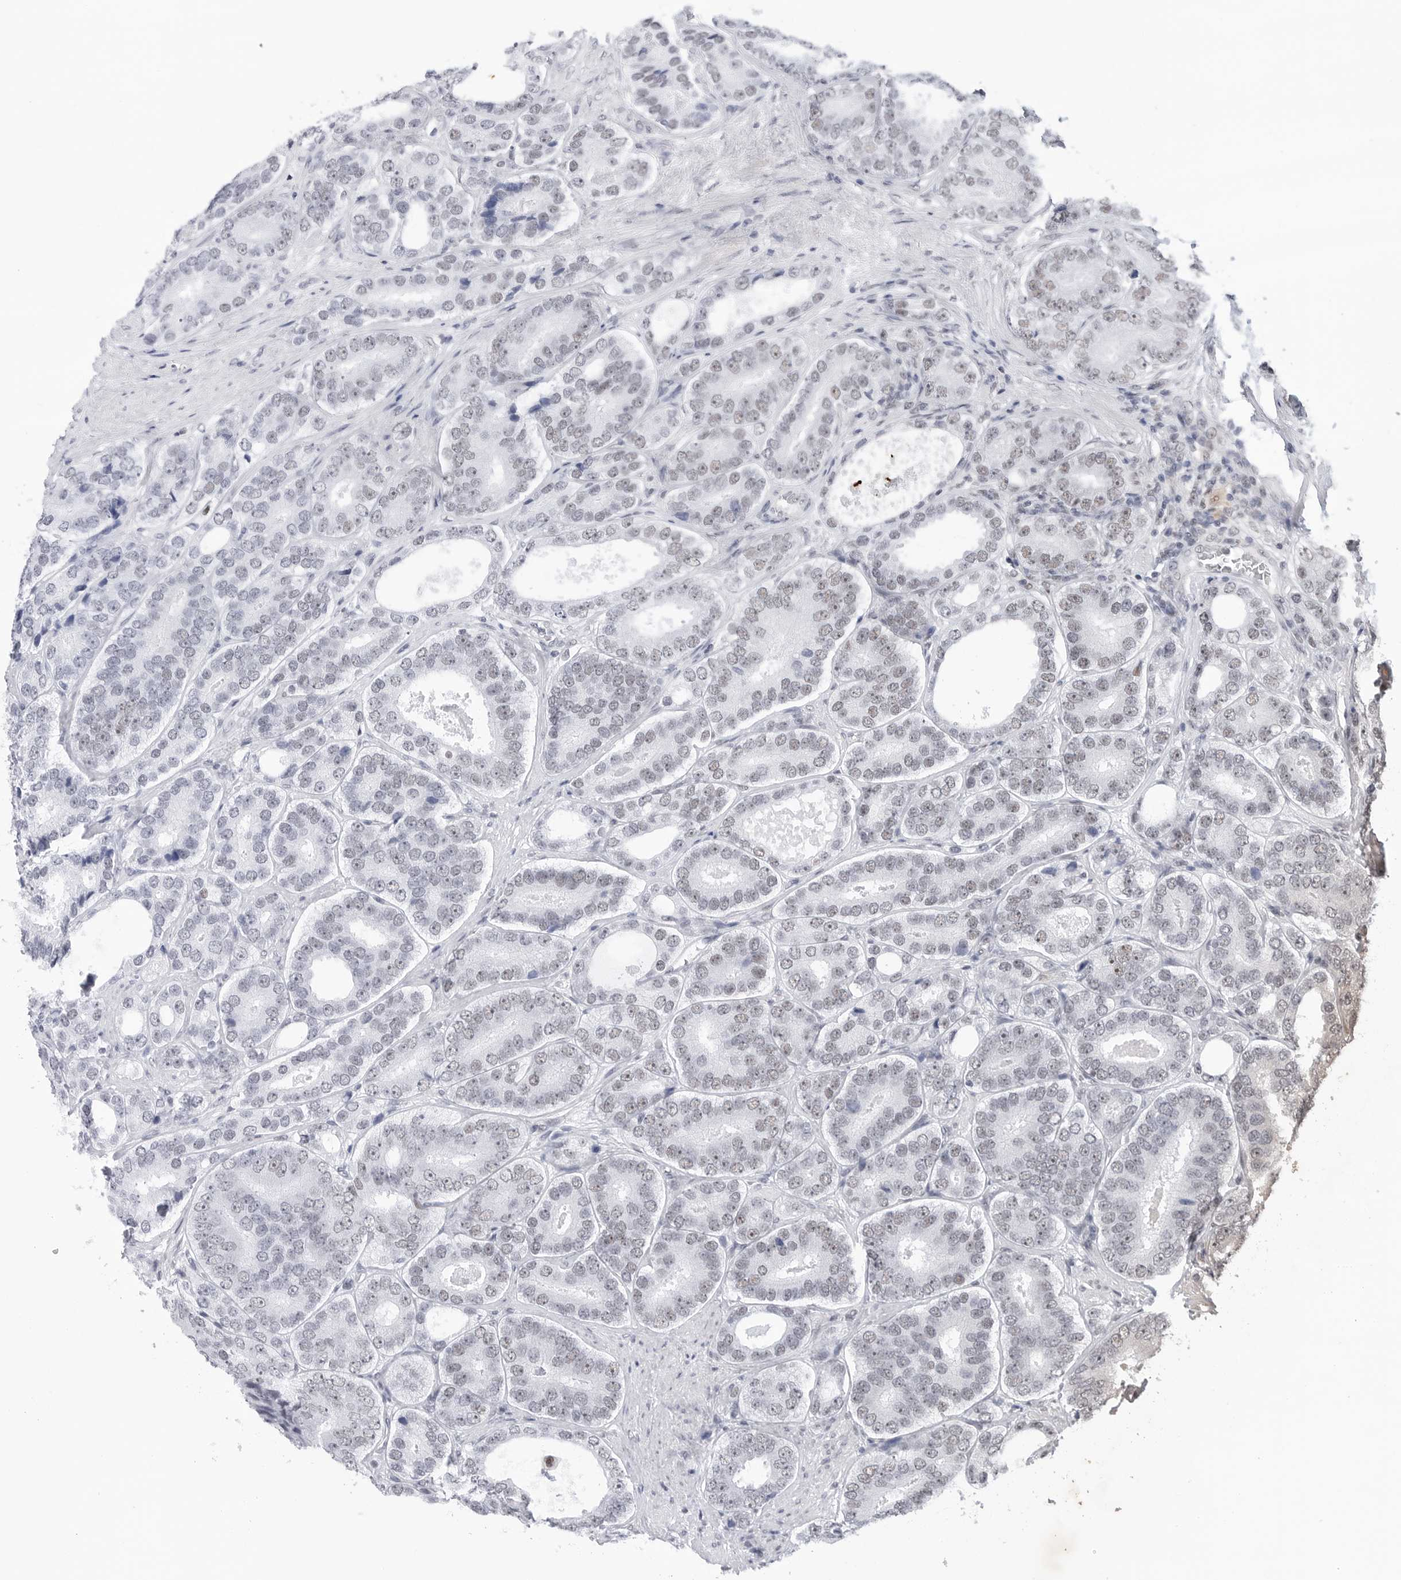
{"staining": {"intensity": "weak", "quantity": "<25%", "location": "nuclear"}, "tissue": "prostate cancer", "cell_type": "Tumor cells", "image_type": "cancer", "snomed": [{"axis": "morphology", "description": "Adenocarcinoma, High grade"}, {"axis": "topography", "description": "Prostate"}], "caption": "Tumor cells are negative for protein expression in human prostate cancer (adenocarcinoma (high-grade)).", "gene": "C1orf162", "patient": {"sex": "male", "age": 56}}